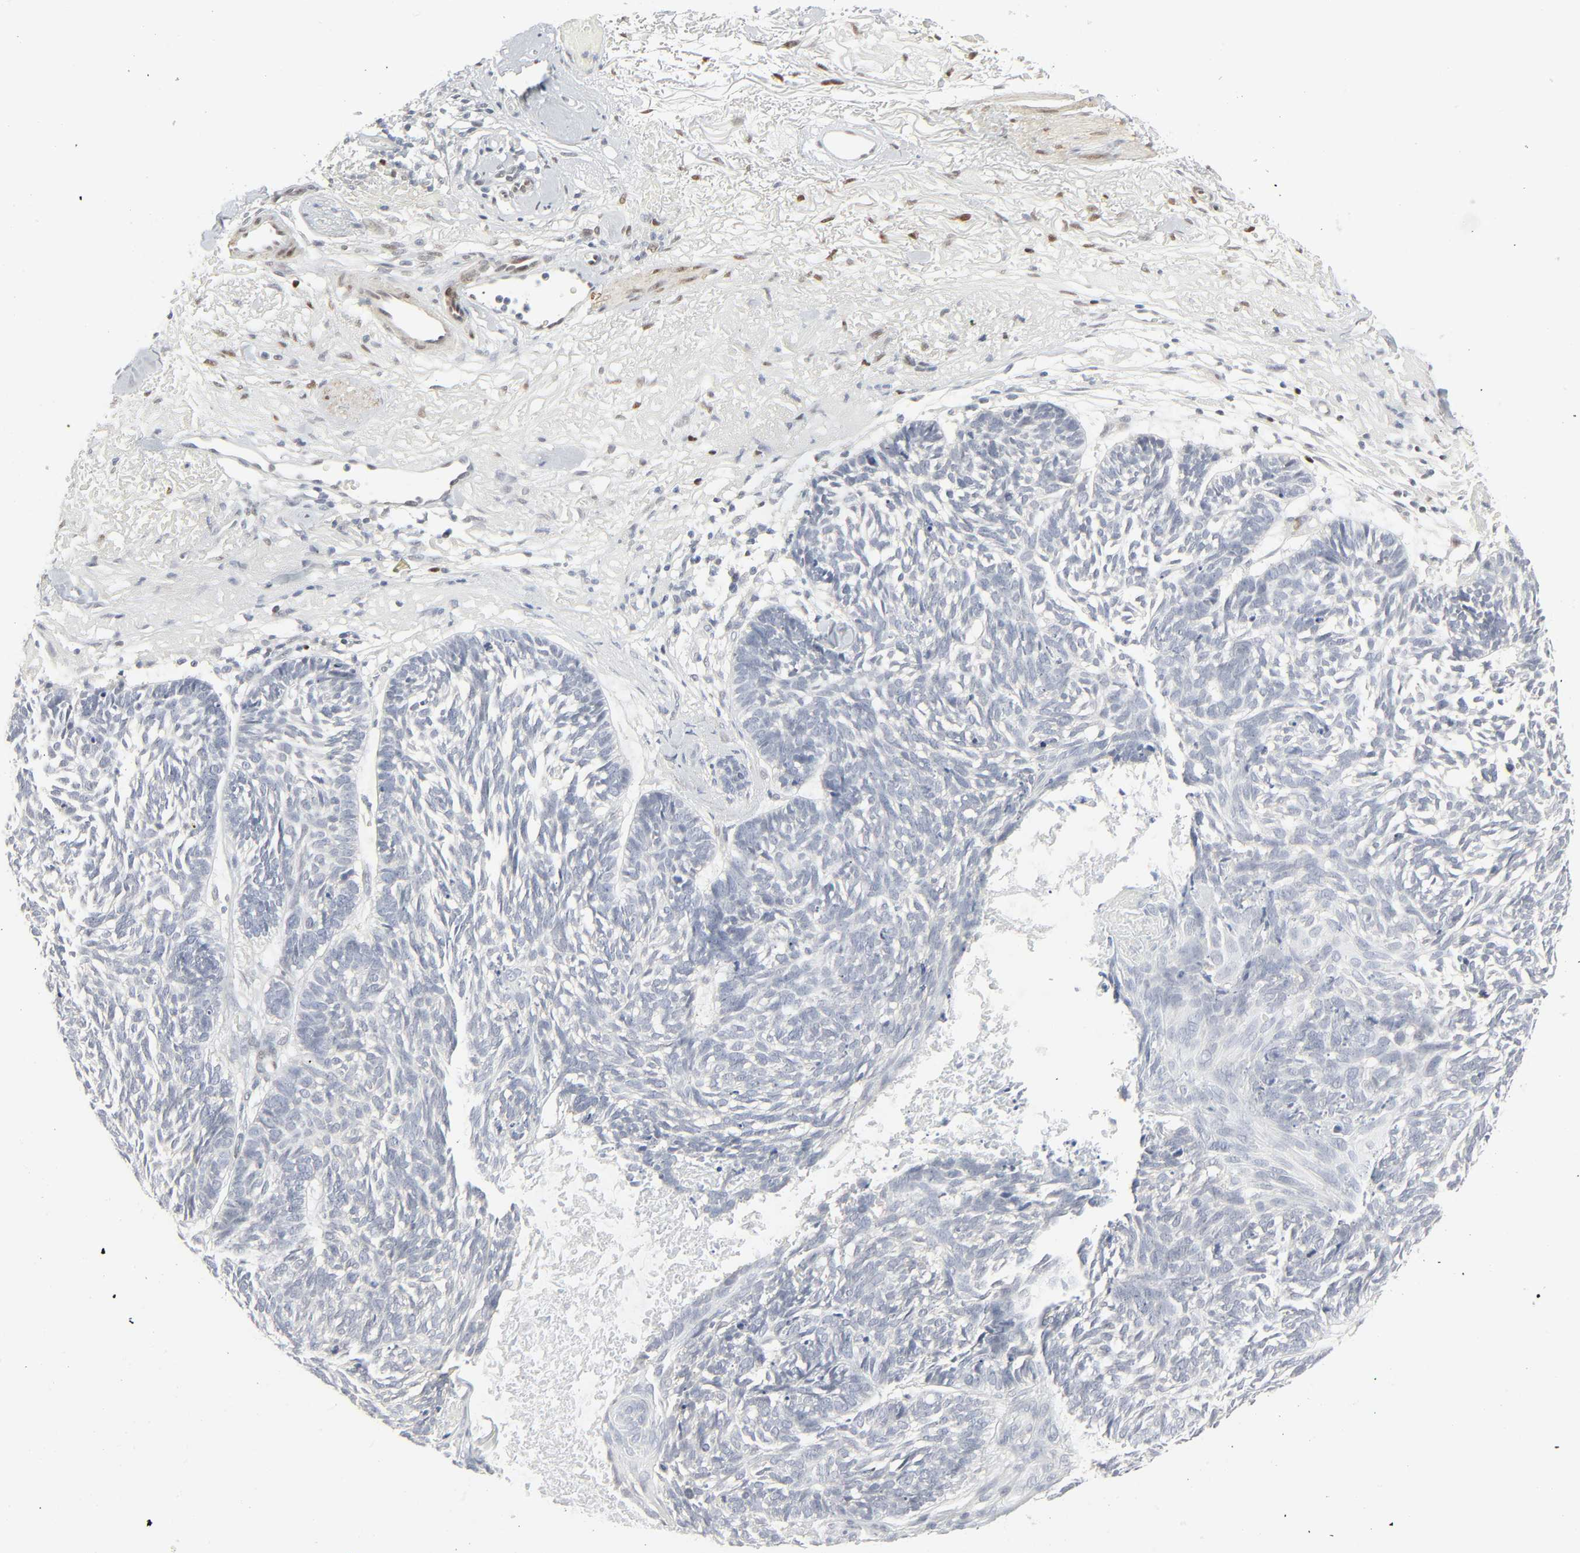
{"staining": {"intensity": "negative", "quantity": "none", "location": "none"}, "tissue": "skin cancer", "cell_type": "Tumor cells", "image_type": "cancer", "snomed": [{"axis": "morphology", "description": "Basal cell carcinoma"}, {"axis": "topography", "description": "Skin"}], "caption": "Immunohistochemistry micrograph of neoplastic tissue: skin cancer (basal cell carcinoma) stained with DAB displays no significant protein expression in tumor cells. (DAB IHC visualized using brightfield microscopy, high magnification).", "gene": "ZBTB16", "patient": {"sex": "female", "age": 87}}